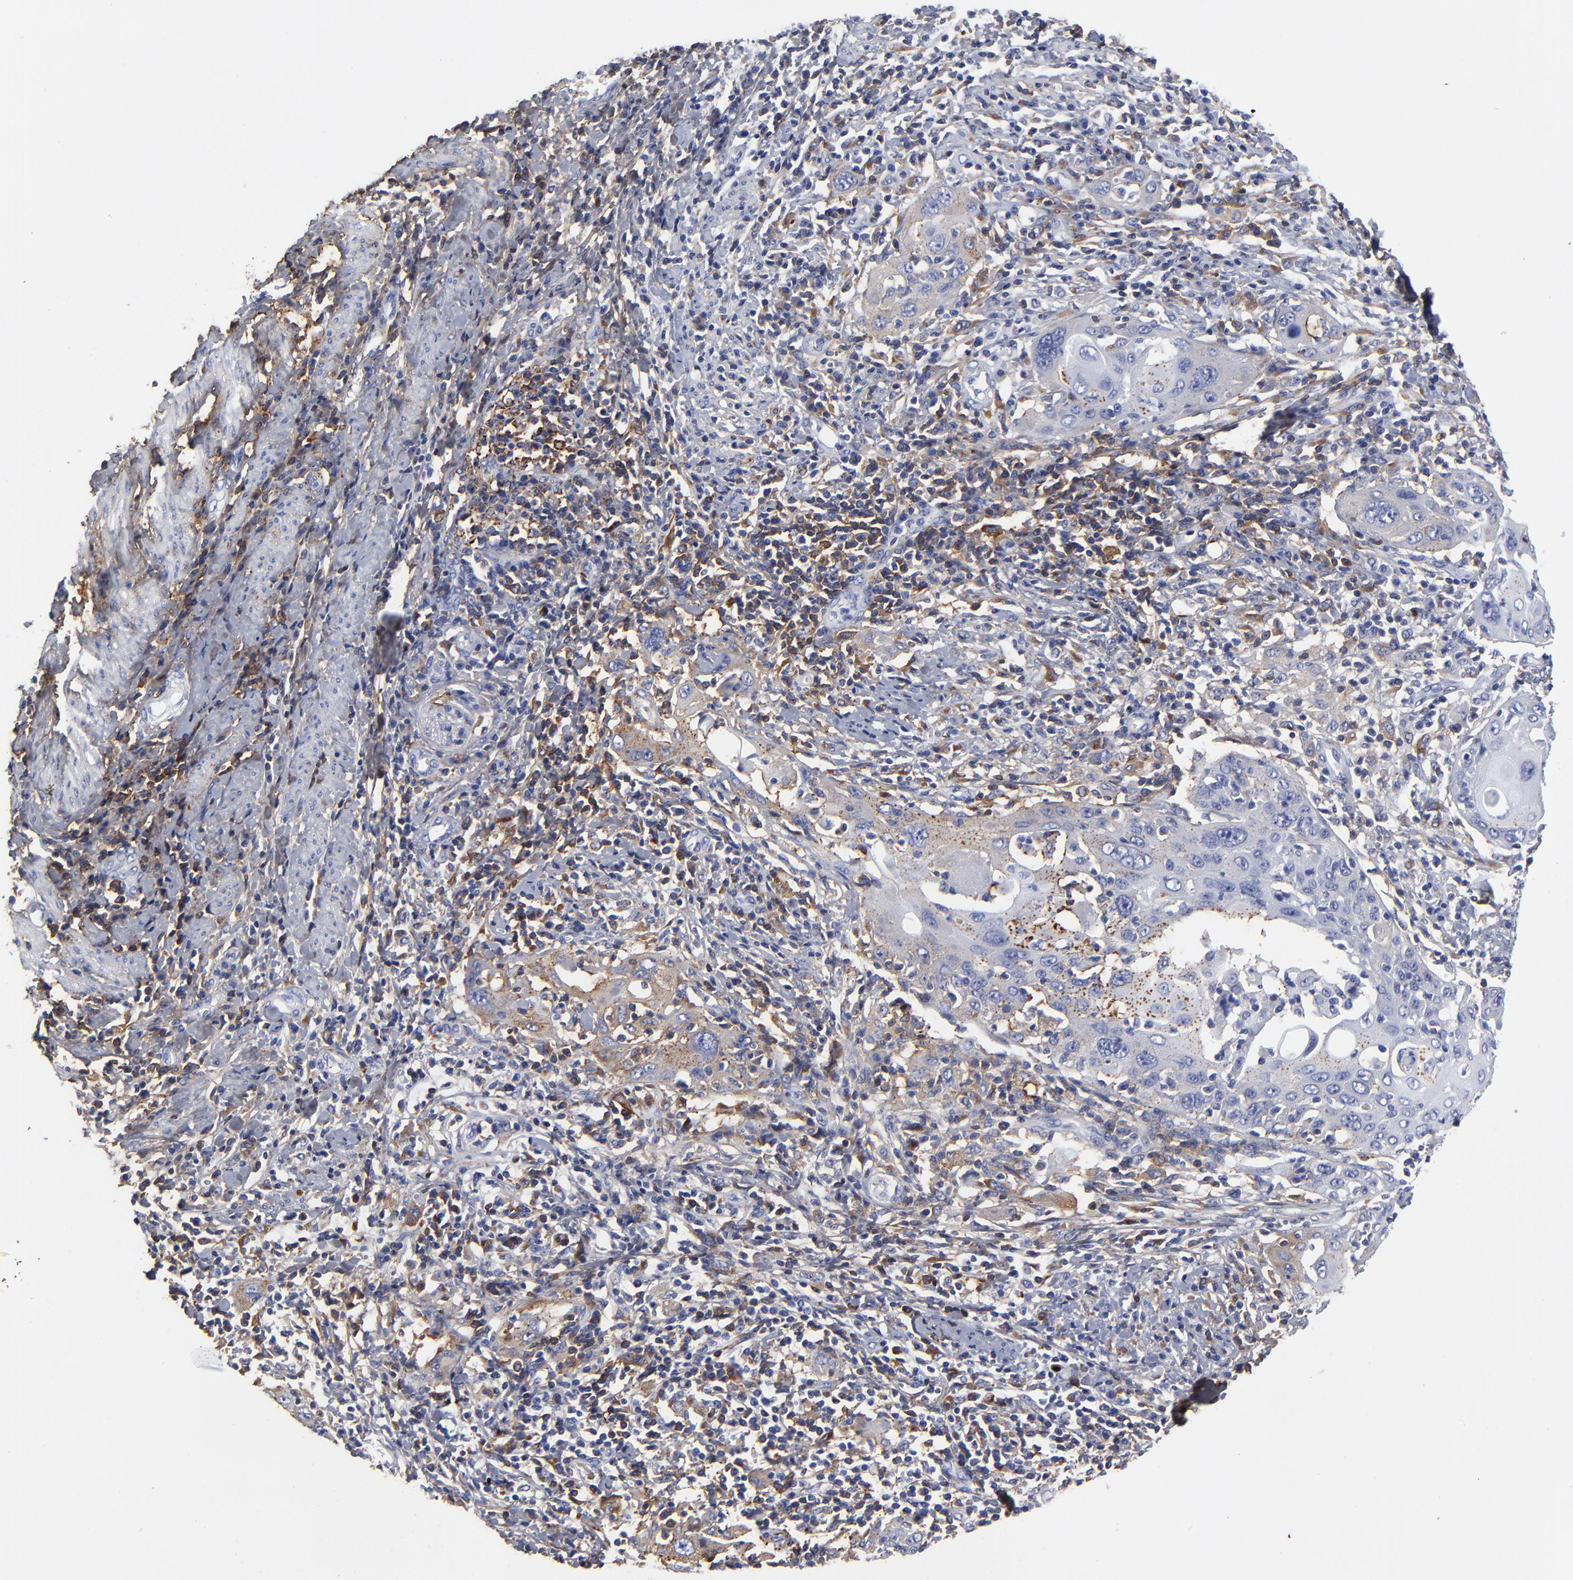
{"staining": {"intensity": "moderate", "quantity": "25%-75%", "location": "cytoplasmic/membranous"}, "tissue": "cervical cancer", "cell_type": "Tumor cells", "image_type": "cancer", "snomed": [{"axis": "morphology", "description": "Squamous cell carcinoma, NOS"}, {"axis": "topography", "description": "Cervix"}], "caption": "About 25%-75% of tumor cells in cervical squamous cell carcinoma demonstrate moderate cytoplasmic/membranous protein expression as visualized by brown immunohistochemical staining.", "gene": "DCN", "patient": {"sex": "female", "age": 54}}